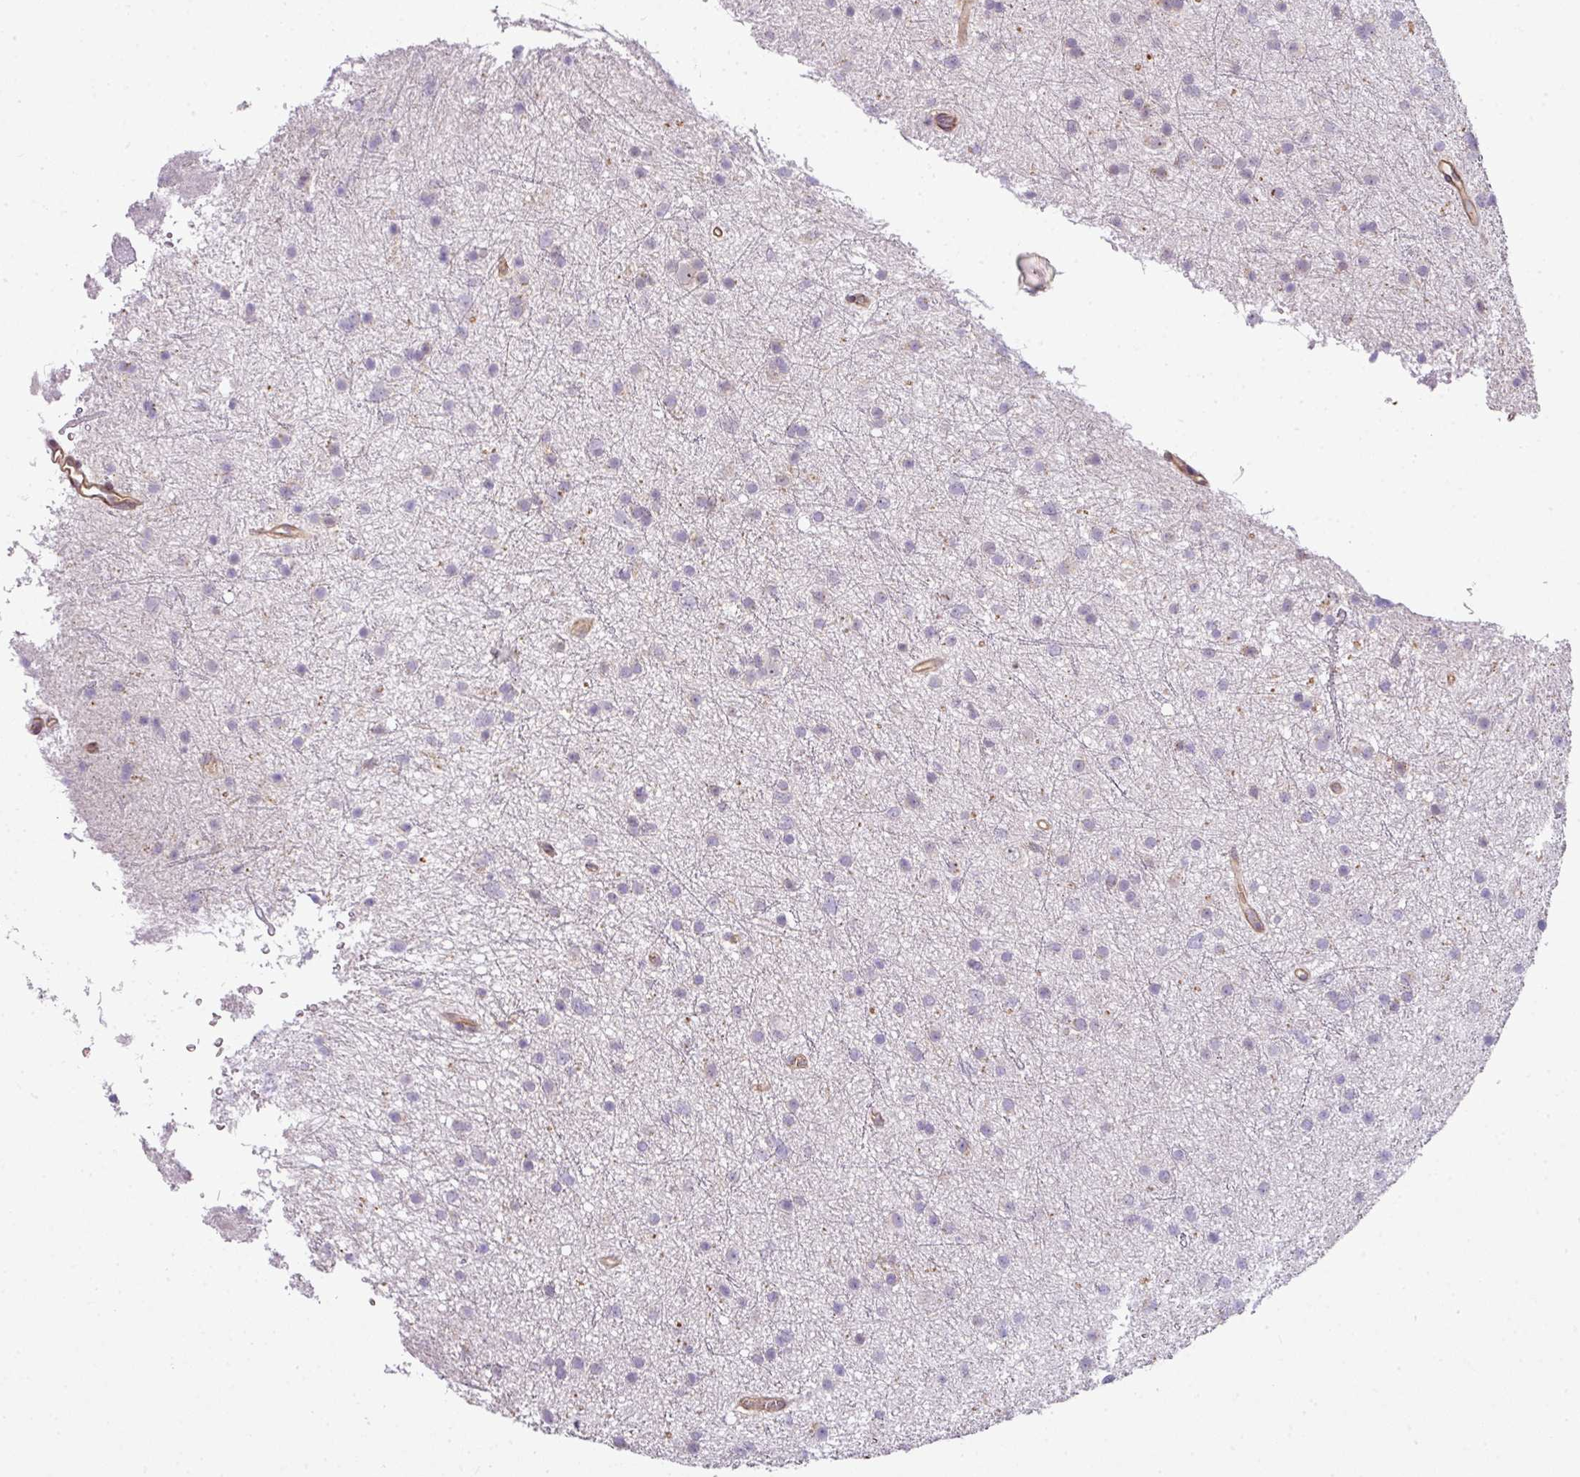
{"staining": {"intensity": "negative", "quantity": "none", "location": "none"}, "tissue": "glioma", "cell_type": "Tumor cells", "image_type": "cancer", "snomed": [{"axis": "morphology", "description": "Glioma, malignant, Low grade"}, {"axis": "topography", "description": "Cerebral cortex"}], "caption": "DAB immunohistochemical staining of malignant low-grade glioma demonstrates no significant staining in tumor cells.", "gene": "STAT5A", "patient": {"sex": "female", "age": 39}}